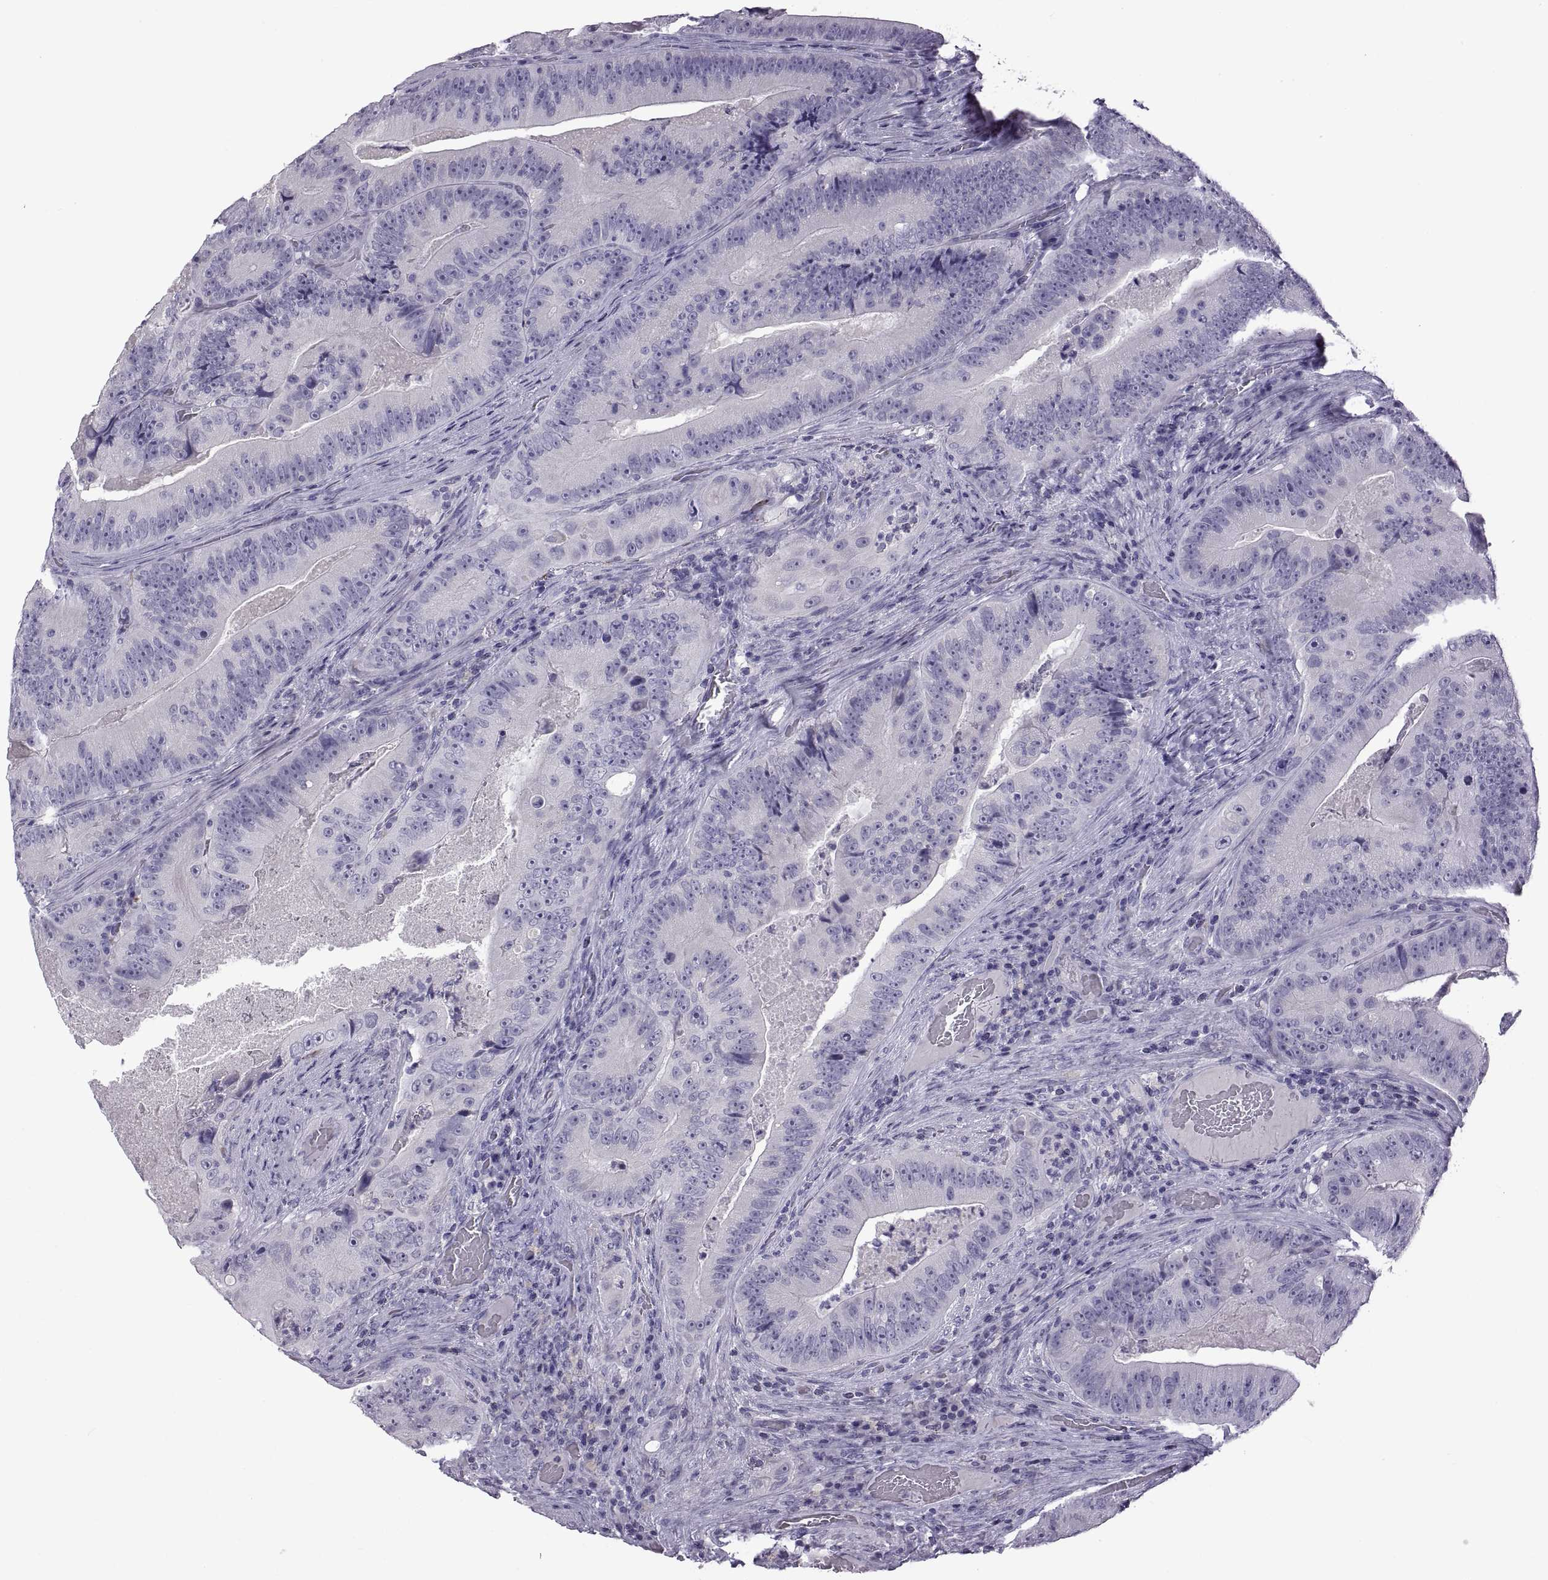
{"staining": {"intensity": "negative", "quantity": "none", "location": "none"}, "tissue": "colorectal cancer", "cell_type": "Tumor cells", "image_type": "cancer", "snomed": [{"axis": "morphology", "description": "Adenocarcinoma, NOS"}, {"axis": "topography", "description": "Colon"}], "caption": "Tumor cells show no significant protein expression in colorectal cancer (adenocarcinoma).", "gene": "RDM1", "patient": {"sex": "female", "age": 86}}